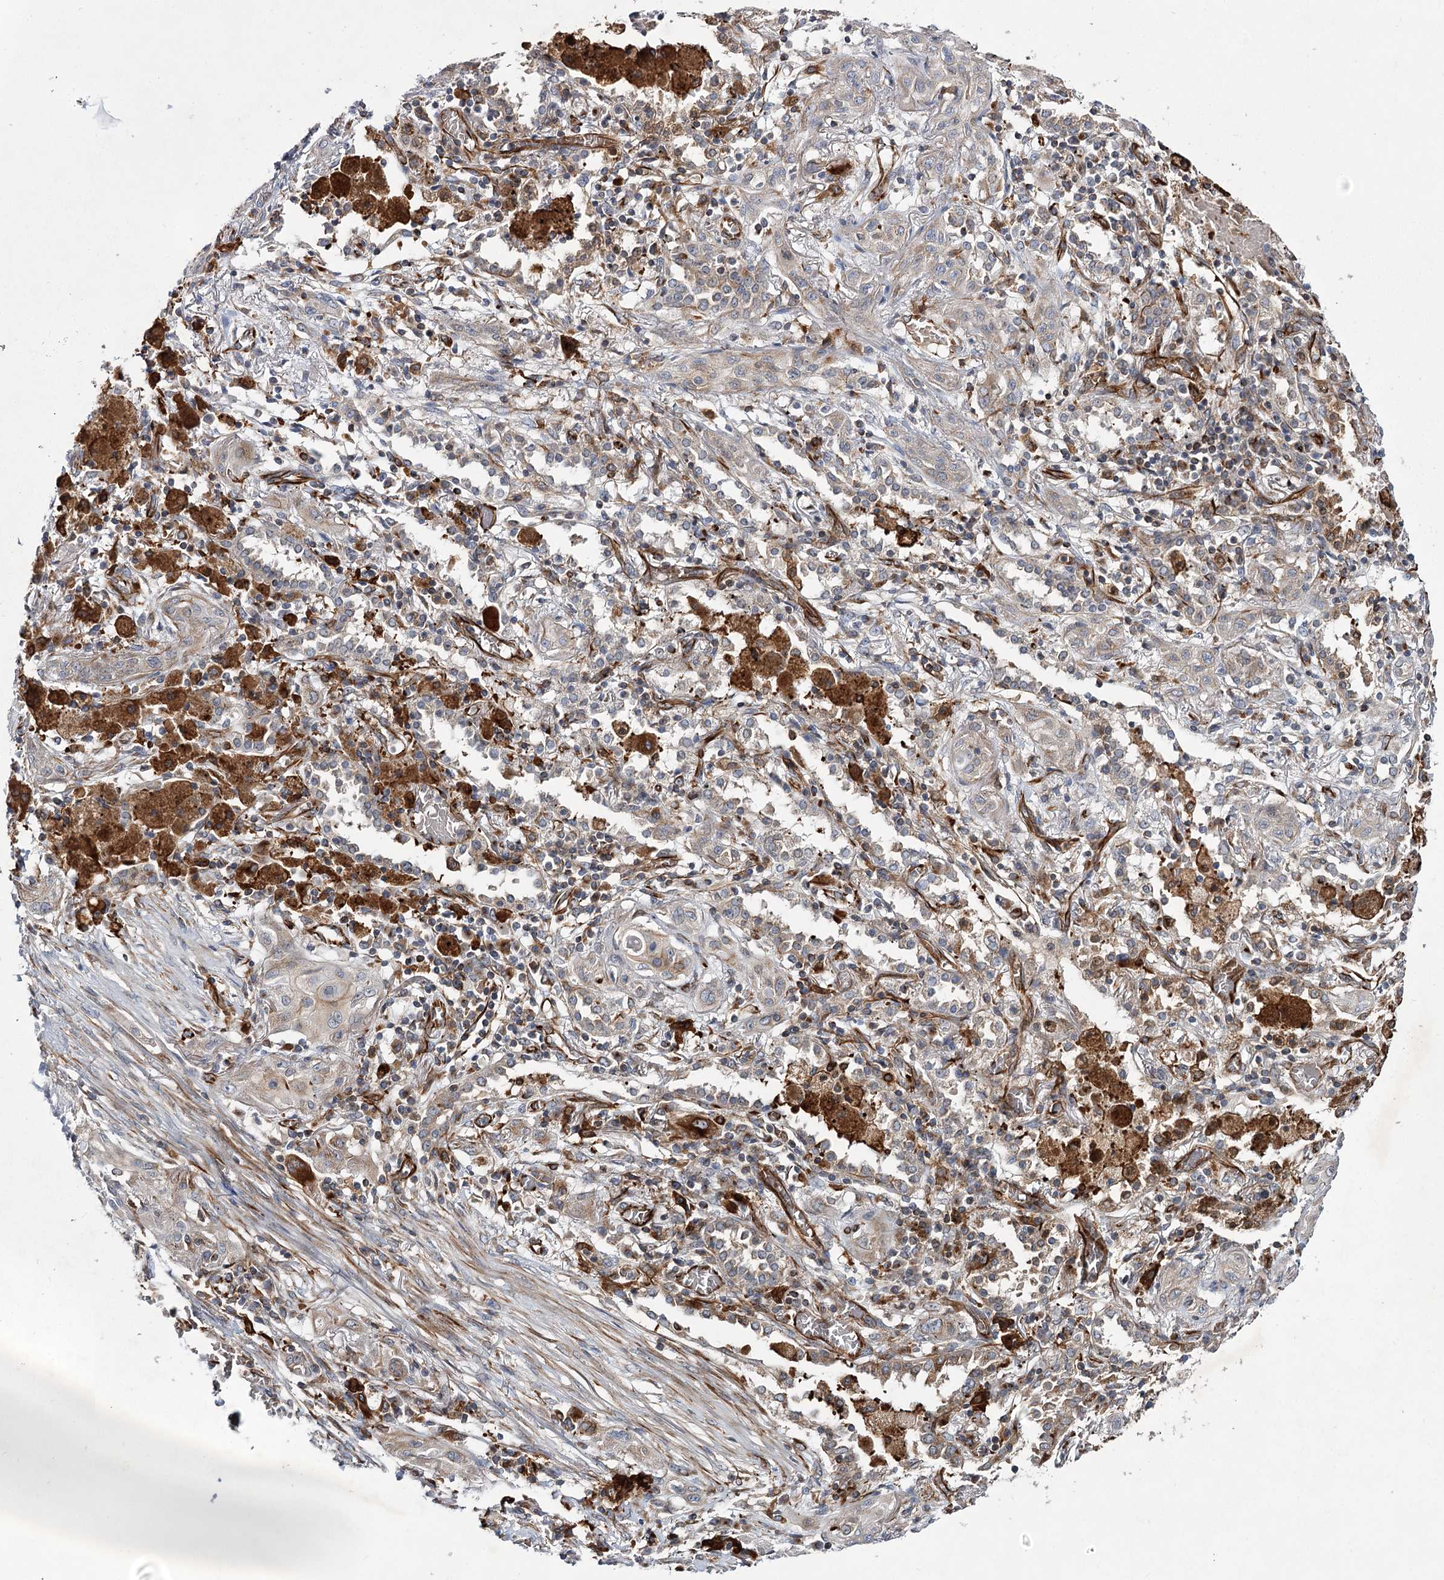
{"staining": {"intensity": "weak", "quantity": "<25%", "location": "cytoplasmic/membranous"}, "tissue": "lung cancer", "cell_type": "Tumor cells", "image_type": "cancer", "snomed": [{"axis": "morphology", "description": "Squamous cell carcinoma, NOS"}, {"axis": "topography", "description": "Lung"}], "caption": "IHC of lung cancer (squamous cell carcinoma) reveals no staining in tumor cells. (Immunohistochemistry (ihc), brightfield microscopy, high magnification).", "gene": "DPEP2", "patient": {"sex": "female", "age": 47}}